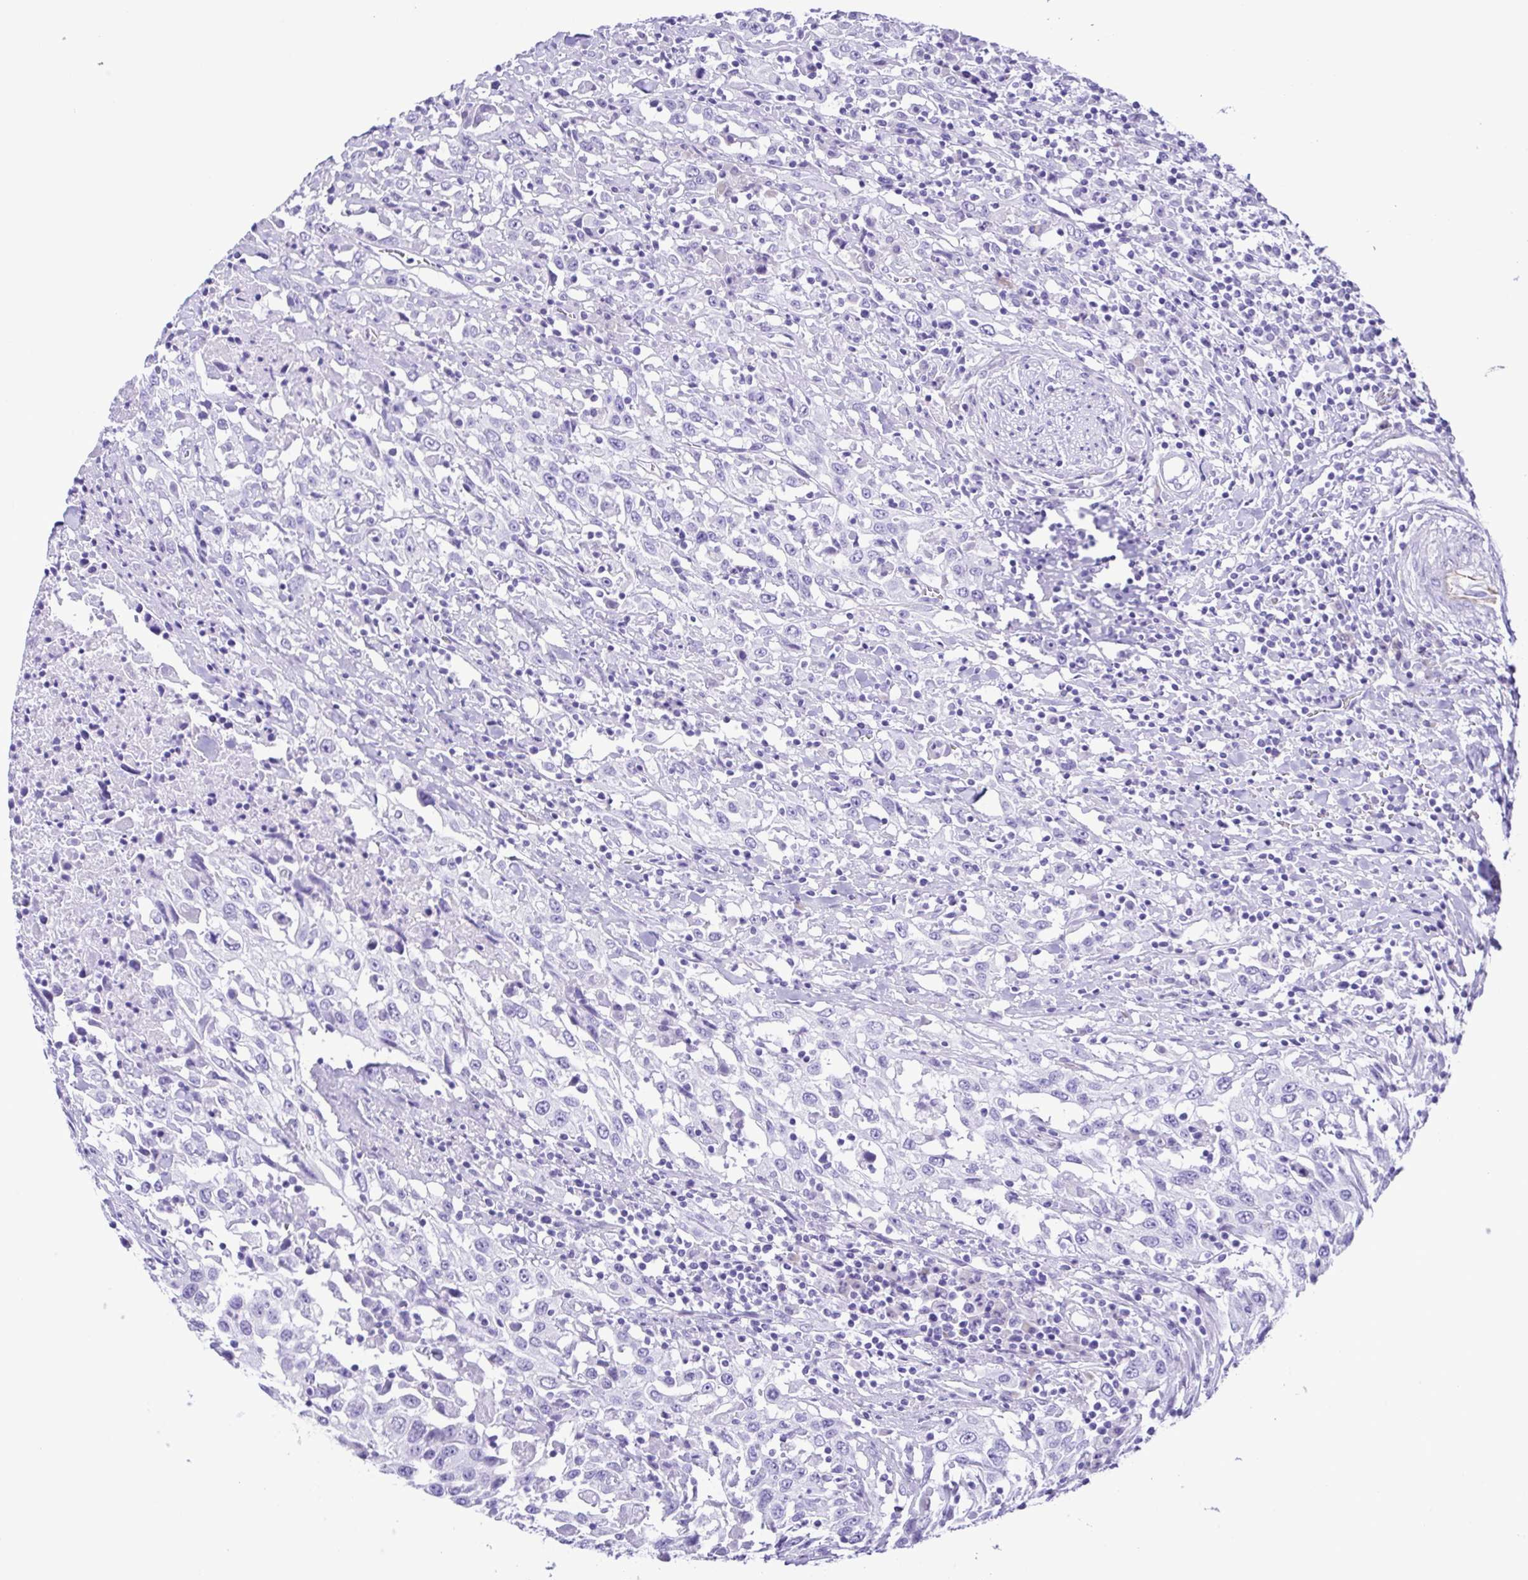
{"staining": {"intensity": "negative", "quantity": "none", "location": "none"}, "tissue": "urothelial cancer", "cell_type": "Tumor cells", "image_type": "cancer", "snomed": [{"axis": "morphology", "description": "Urothelial carcinoma, High grade"}, {"axis": "topography", "description": "Urinary bladder"}], "caption": "Micrograph shows no protein staining in tumor cells of urothelial cancer tissue.", "gene": "PAK3", "patient": {"sex": "male", "age": 61}}